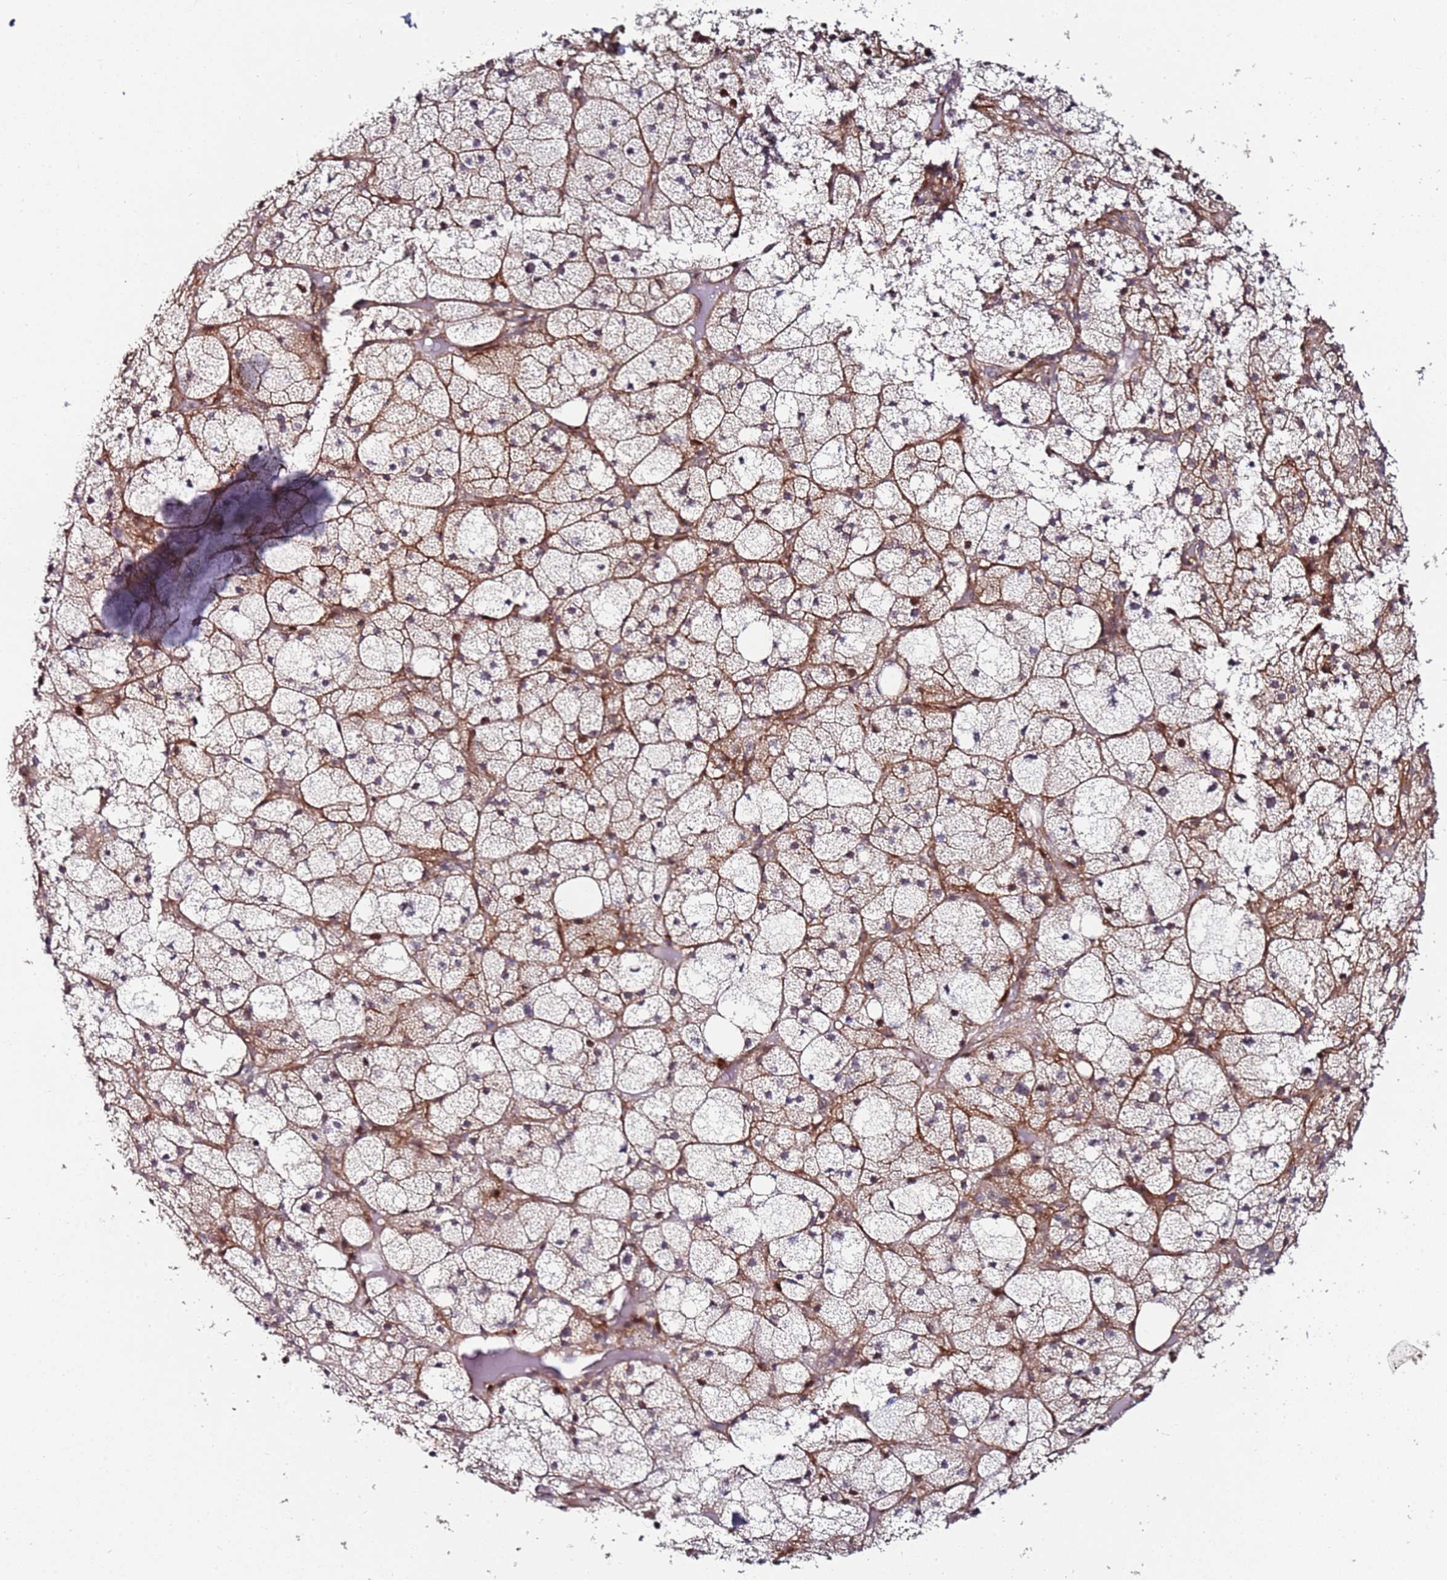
{"staining": {"intensity": "moderate", "quantity": "25%-75%", "location": "cytoplasmic/membranous"}, "tissue": "adrenal gland", "cell_type": "Glandular cells", "image_type": "normal", "snomed": [{"axis": "morphology", "description": "Normal tissue, NOS"}, {"axis": "topography", "description": "Adrenal gland"}], "caption": "An immunohistochemistry photomicrograph of normal tissue is shown. Protein staining in brown labels moderate cytoplasmic/membranous positivity in adrenal gland within glandular cells. (IHC, brightfield microscopy, high magnification).", "gene": "DUSP28", "patient": {"sex": "female", "age": 61}}